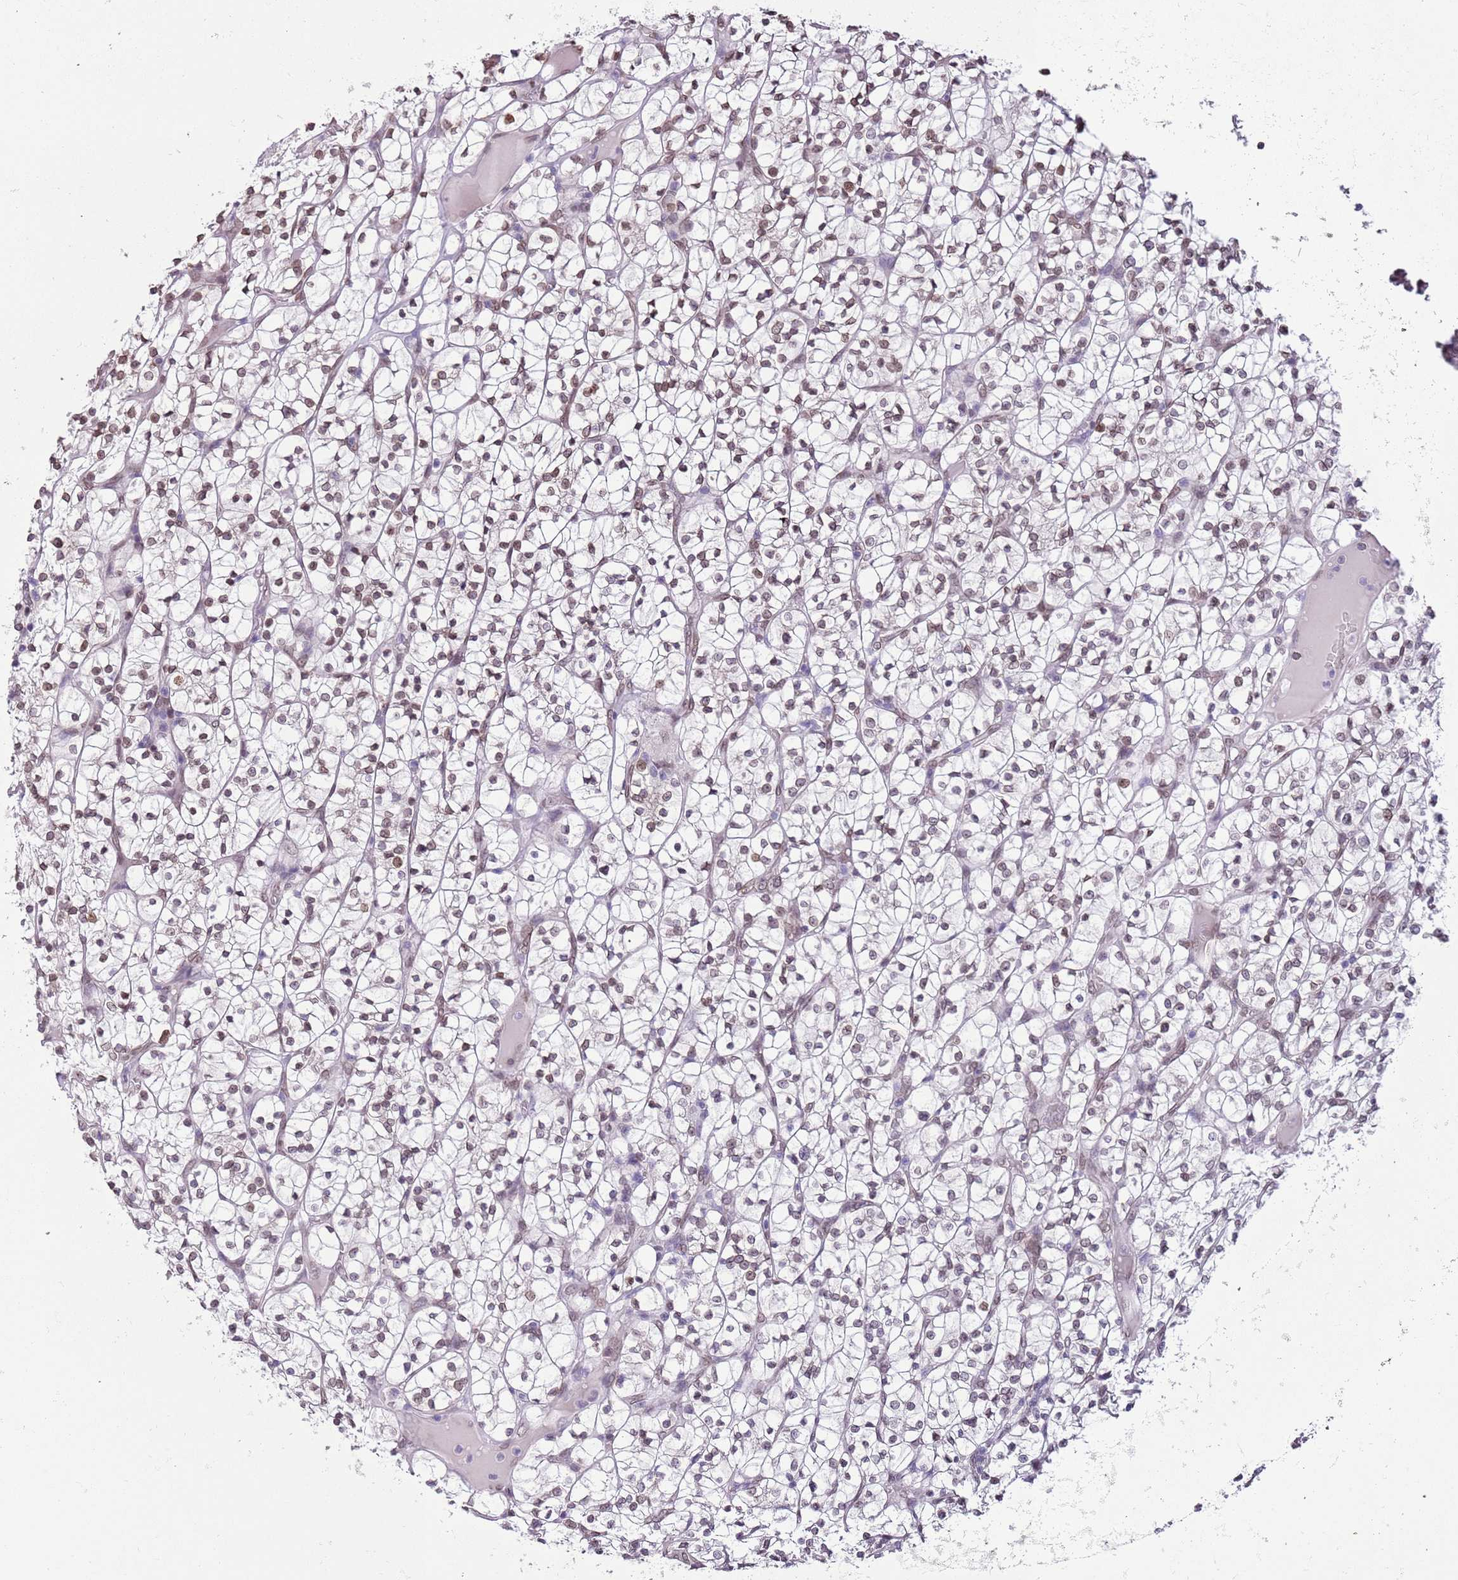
{"staining": {"intensity": "weak", "quantity": "25%-75%", "location": "nuclear"}, "tissue": "renal cancer", "cell_type": "Tumor cells", "image_type": "cancer", "snomed": [{"axis": "morphology", "description": "Adenocarcinoma, NOS"}, {"axis": "topography", "description": "Kidney"}], "caption": "Tumor cells show weak nuclear staining in approximately 25%-75% of cells in adenocarcinoma (renal).", "gene": "ZGLP1", "patient": {"sex": "female", "age": 64}}